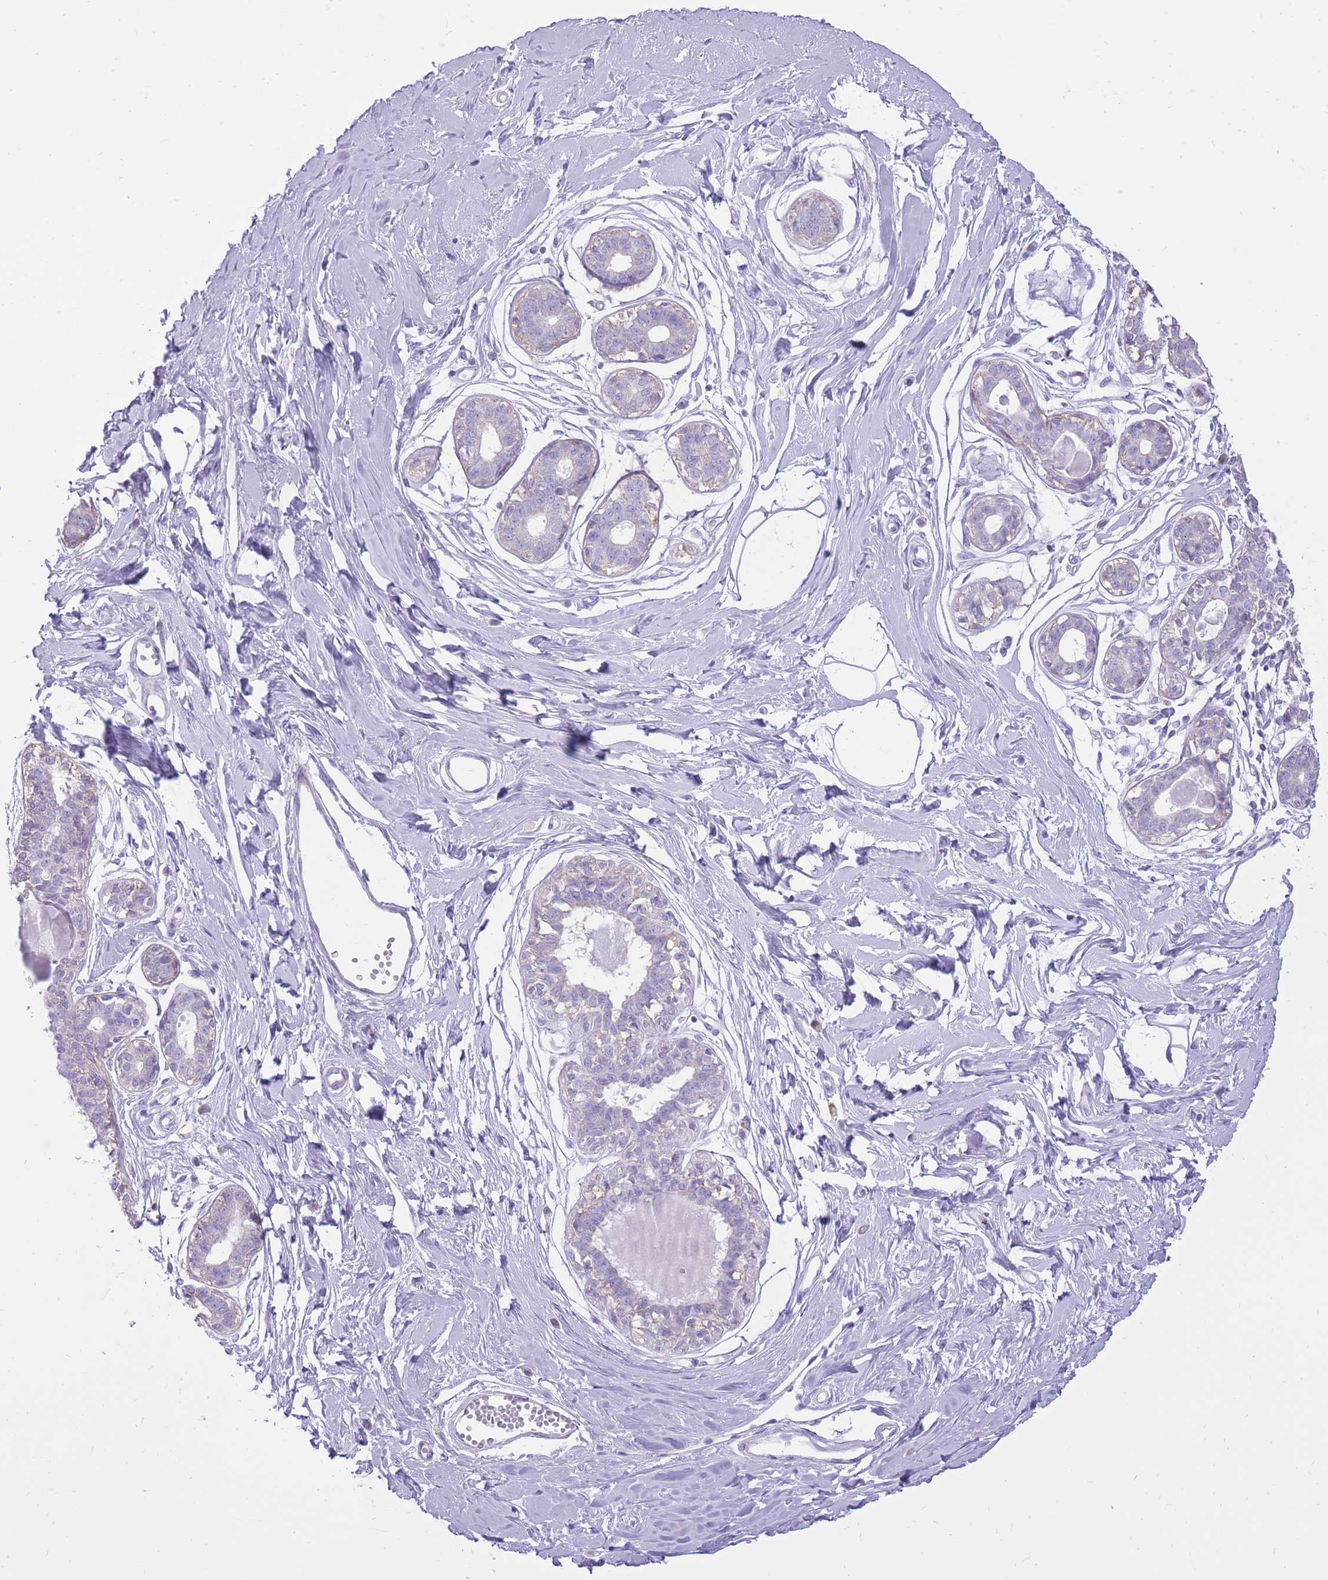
{"staining": {"intensity": "negative", "quantity": "none", "location": "none"}, "tissue": "breast", "cell_type": "Adipocytes", "image_type": "normal", "snomed": [{"axis": "morphology", "description": "Normal tissue, NOS"}, {"axis": "topography", "description": "Breast"}], "caption": "IHC histopathology image of benign breast: human breast stained with DAB (3,3'-diaminobenzidine) displays no significant protein positivity in adipocytes.", "gene": "SLC4A4", "patient": {"sex": "female", "age": 45}}